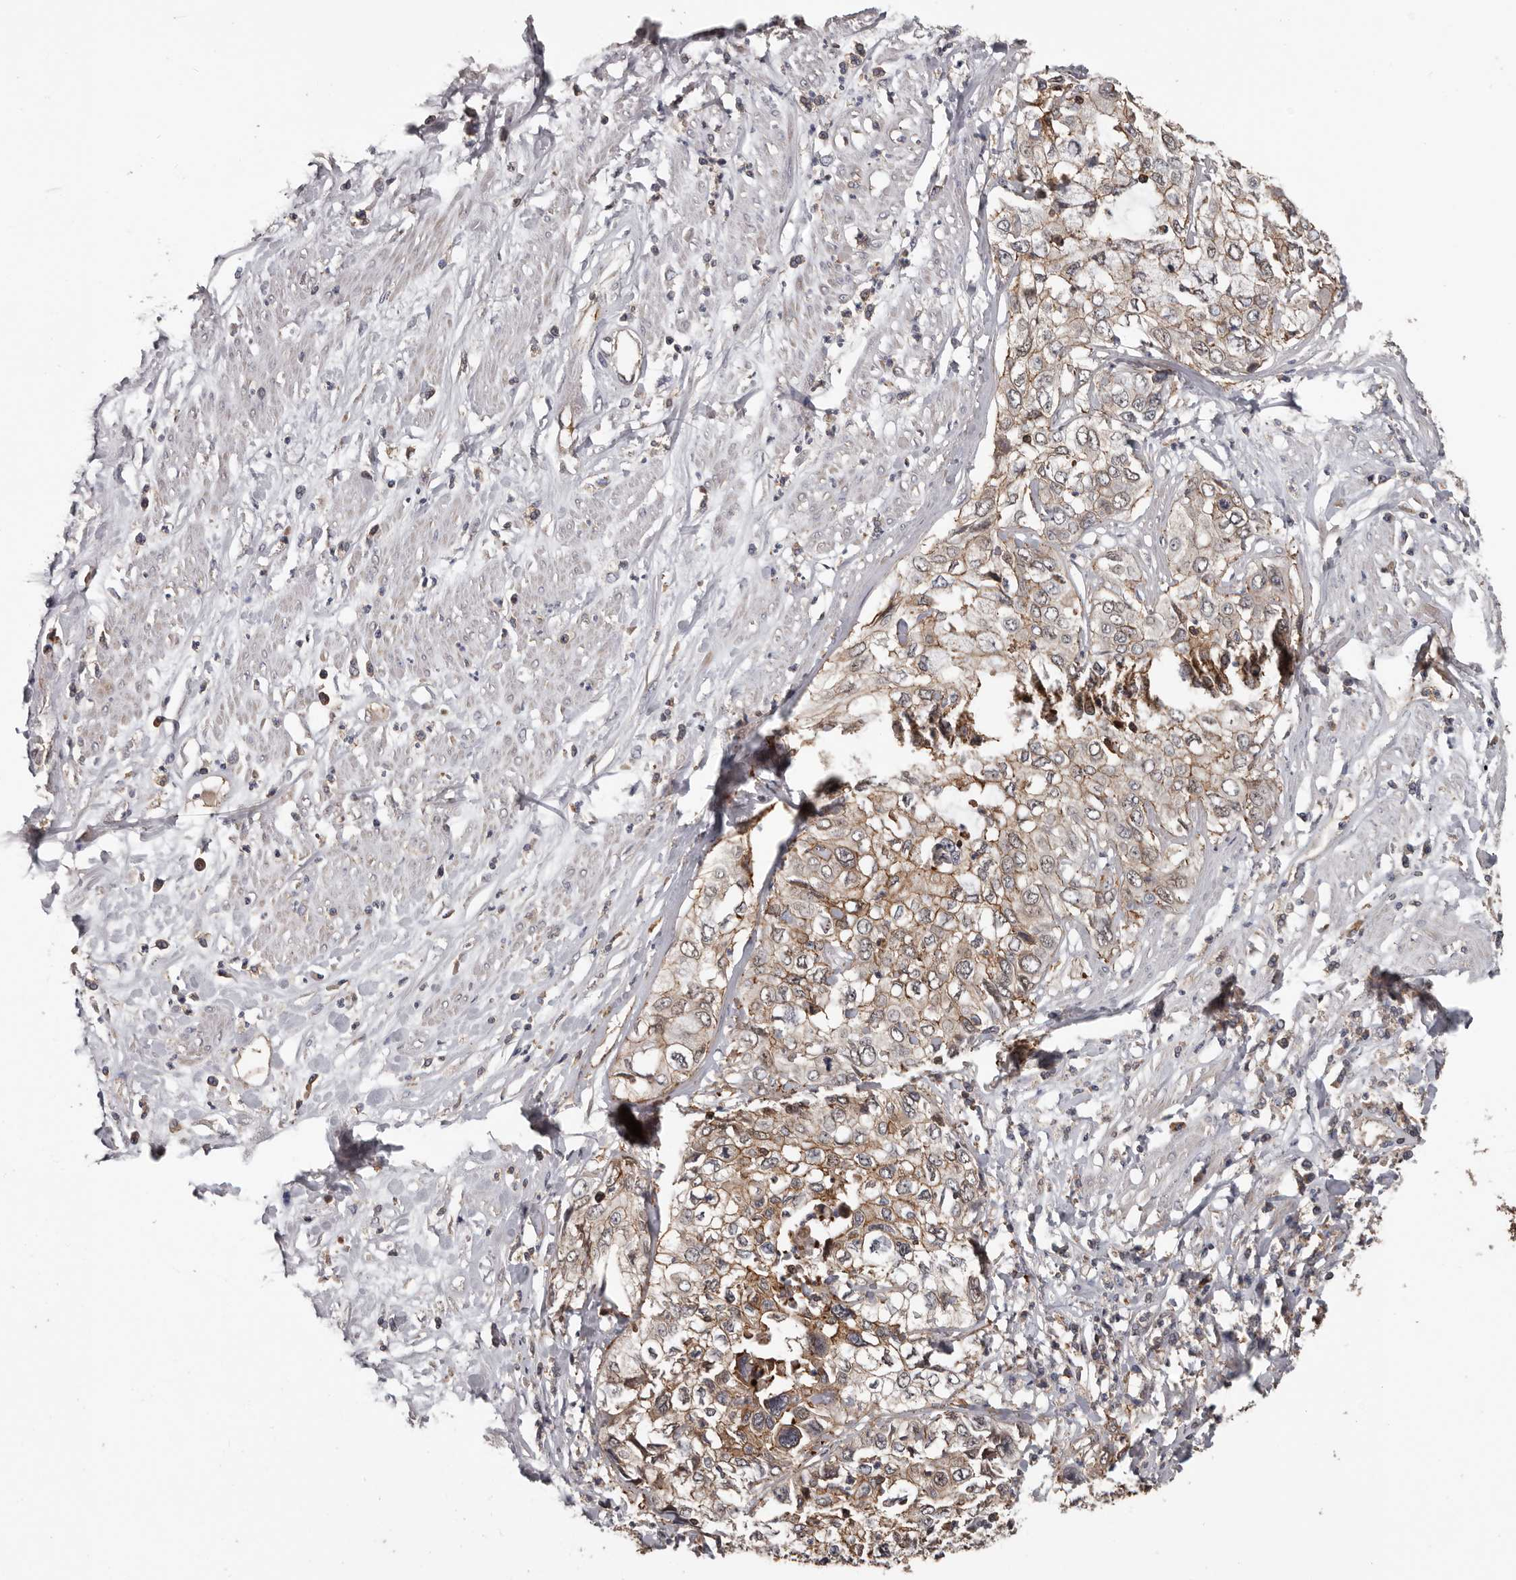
{"staining": {"intensity": "moderate", "quantity": ">75%", "location": "cytoplasmic/membranous"}, "tissue": "cervical cancer", "cell_type": "Tumor cells", "image_type": "cancer", "snomed": [{"axis": "morphology", "description": "Squamous cell carcinoma, NOS"}, {"axis": "topography", "description": "Cervix"}], "caption": "Tumor cells reveal medium levels of moderate cytoplasmic/membranous staining in approximately >75% of cells in human squamous cell carcinoma (cervical).", "gene": "PNRC2", "patient": {"sex": "female", "age": 31}}